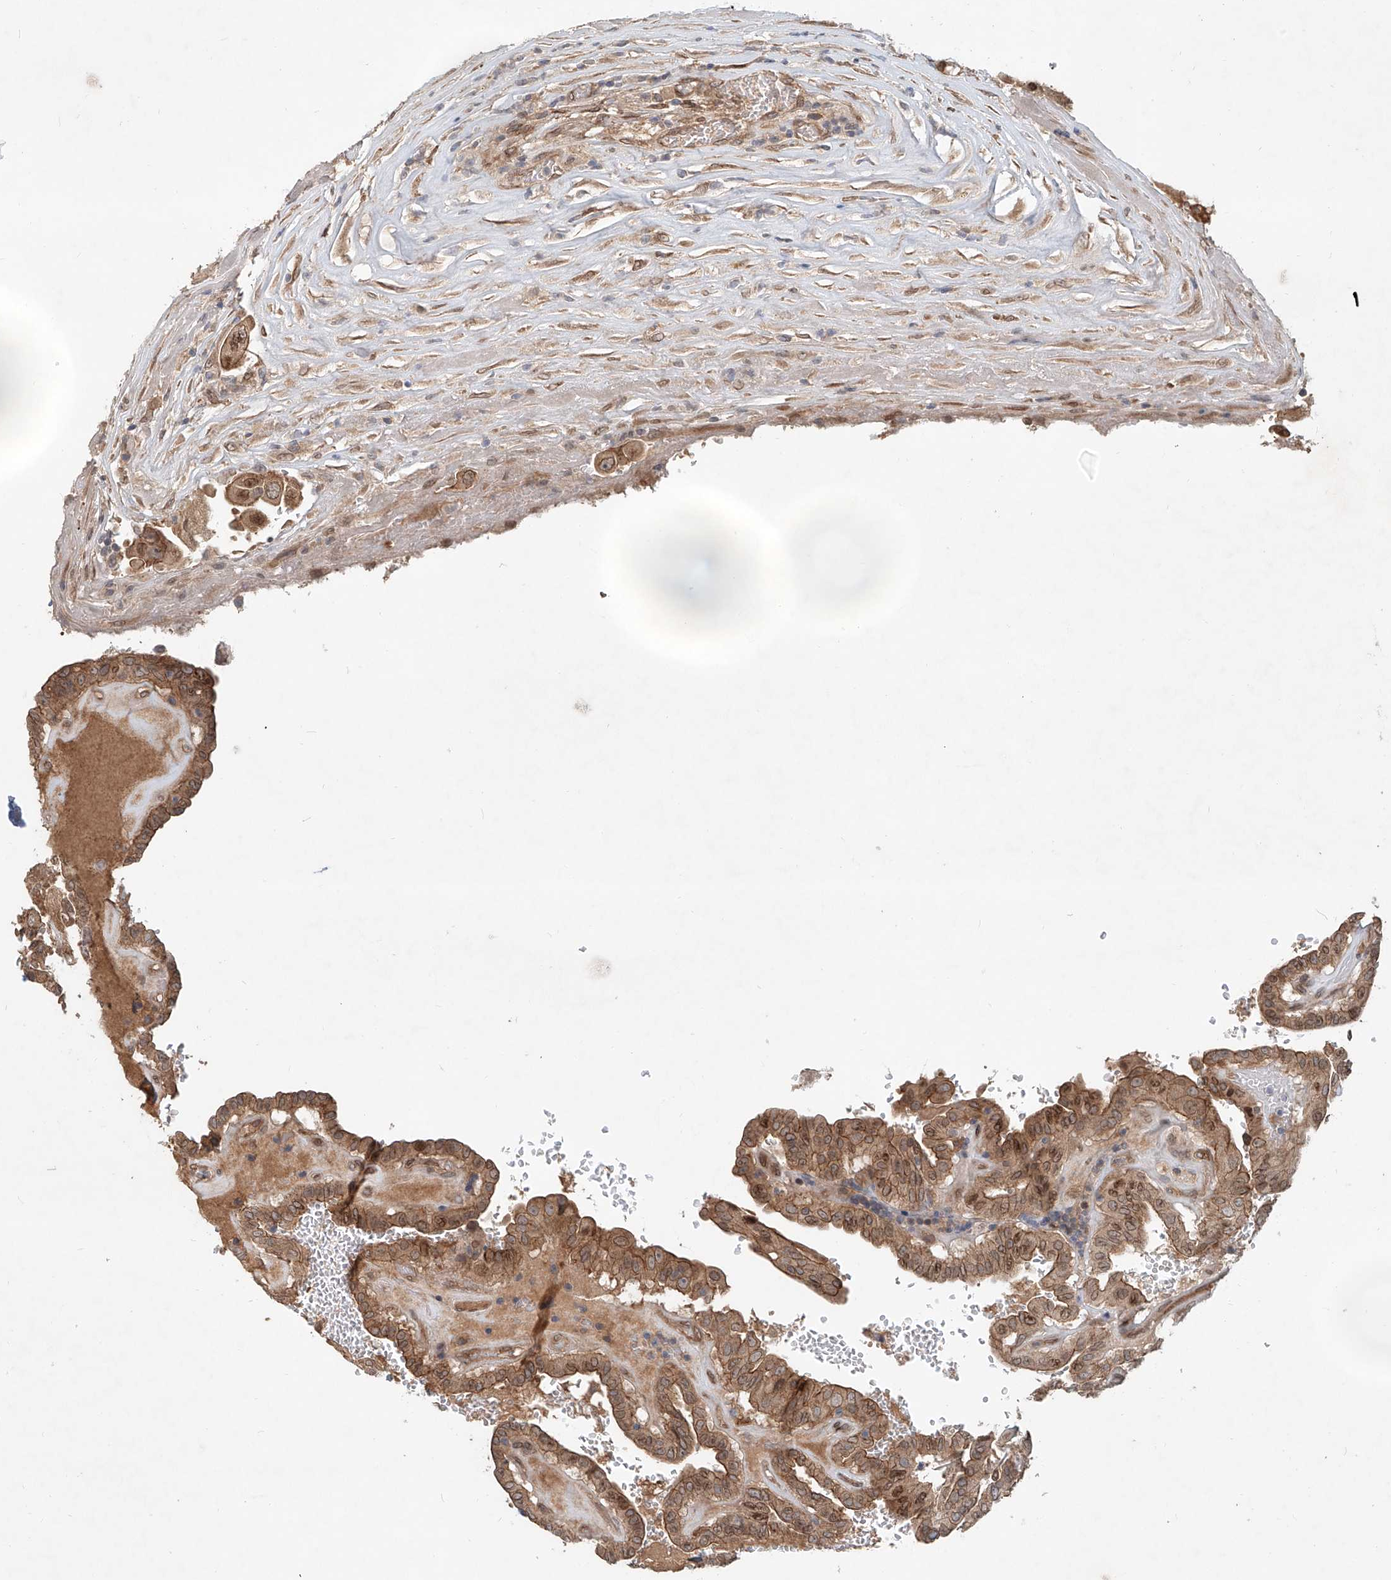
{"staining": {"intensity": "moderate", "quantity": ">75%", "location": "cytoplasmic/membranous,nuclear"}, "tissue": "thyroid cancer", "cell_type": "Tumor cells", "image_type": "cancer", "snomed": [{"axis": "morphology", "description": "Papillary adenocarcinoma, NOS"}, {"axis": "topography", "description": "Thyroid gland"}], "caption": "High-magnification brightfield microscopy of thyroid cancer stained with DAB (3,3'-diaminobenzidine) (brown) and counterstained with hematoxylin (blue). tumor cells exhibit moderate cytoplasmic/membranous and nuclear staining is appreciated in about>75% of cells.", "gene": "SASH1", "patient": {"sex": "male", "age": 77}}